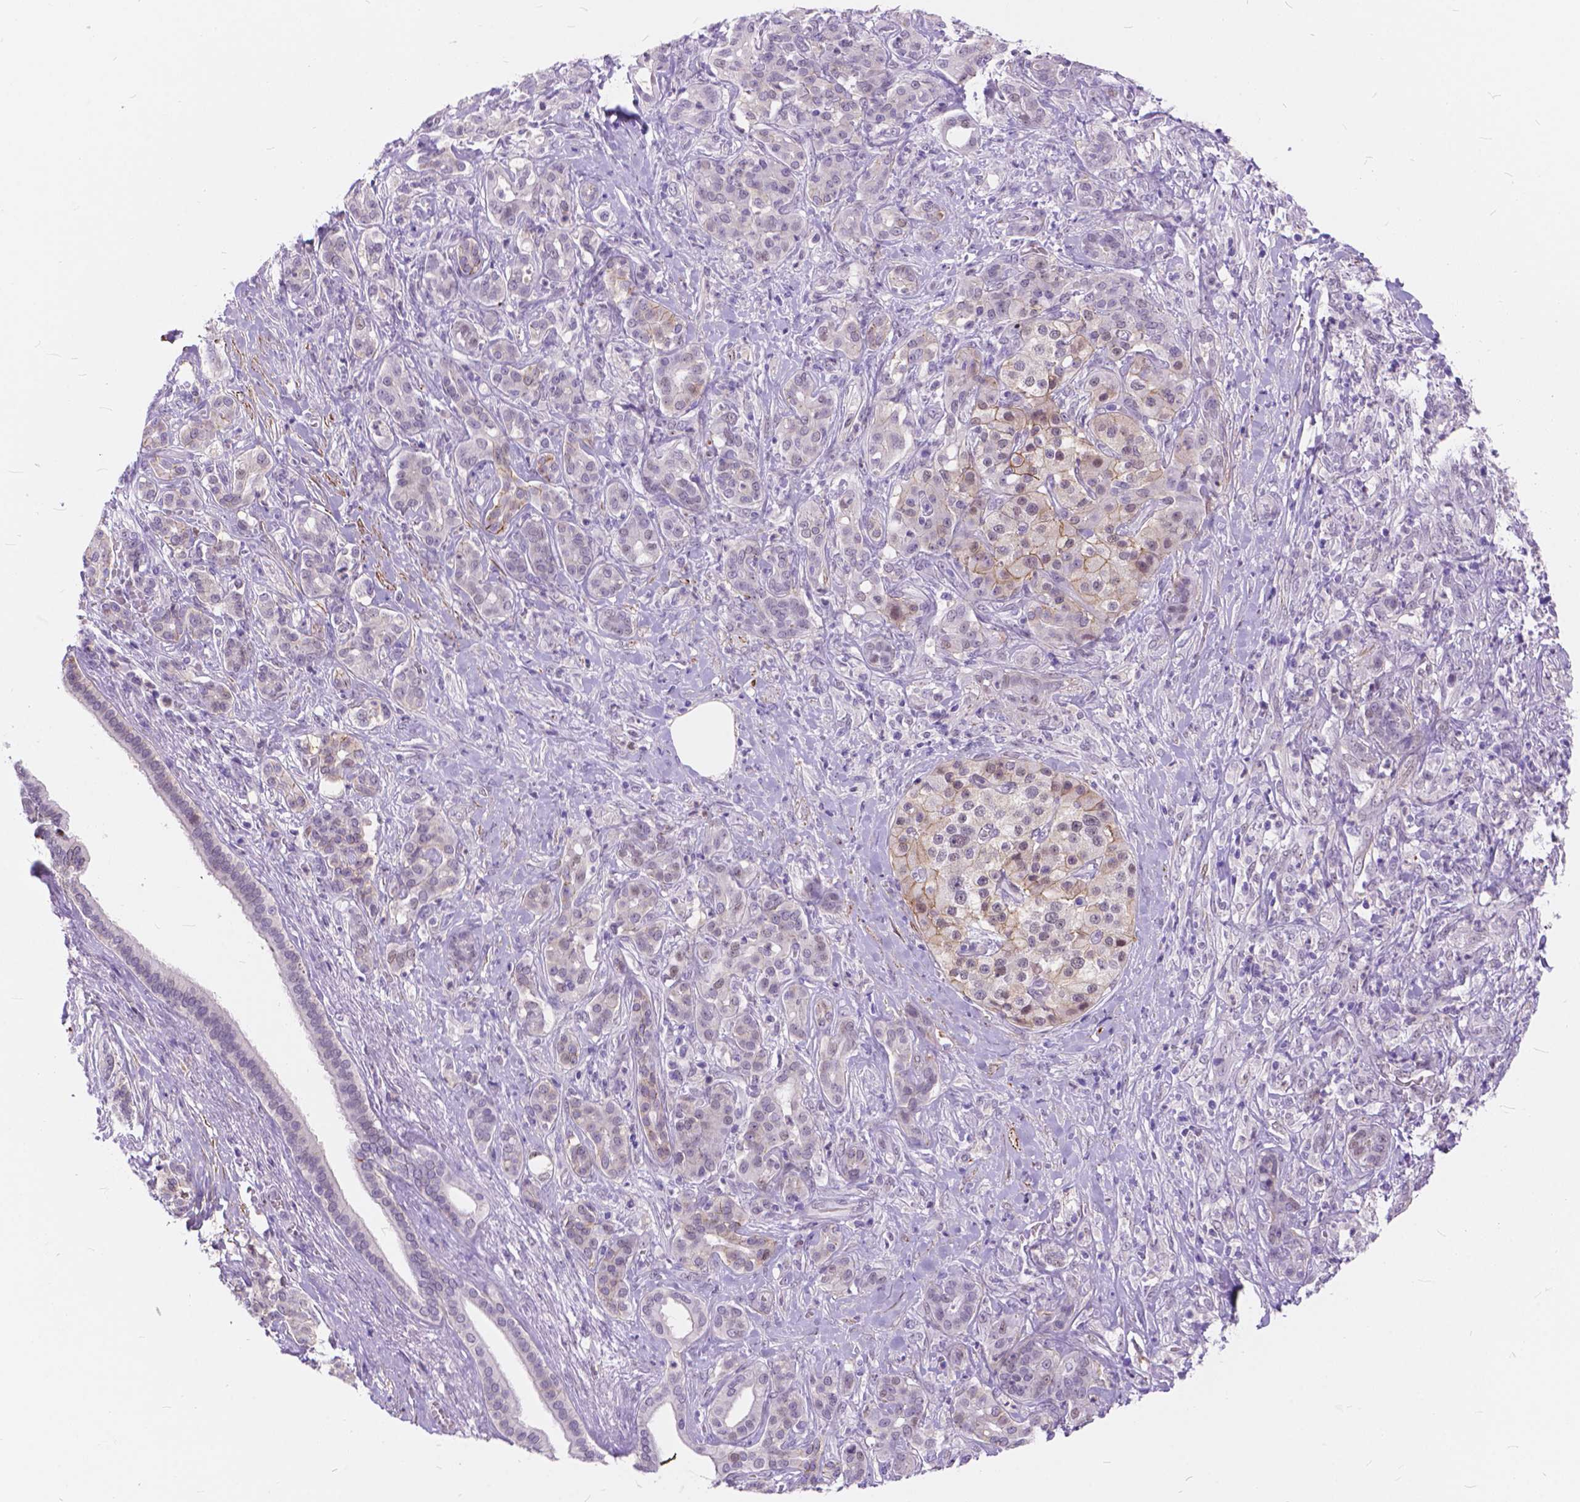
{"staining": {"intensity": "negative", "quantity": "none", "location": "none"}, "tissue": "pancreatic cancer", "cell_type": "Tumor cells", "image_type": "cancer", "snomed": [{"axis": "morphology", "description": "Normal tissue, NOS"}, {"axis": "morphology", "description": "Inflammation, NOS"}, {"axis": "morphology", "description": "Adenocarcinoma, NOS"}, {"axis": "topography", "description": "Pancreas"}], "caption": "An image of adenocarcinoma (pancreatic) stained for a protein exhibits no brown staining in tumor cells.", "gene": "MAN2C1", "patient": {"sex": "male", "age": 57}}